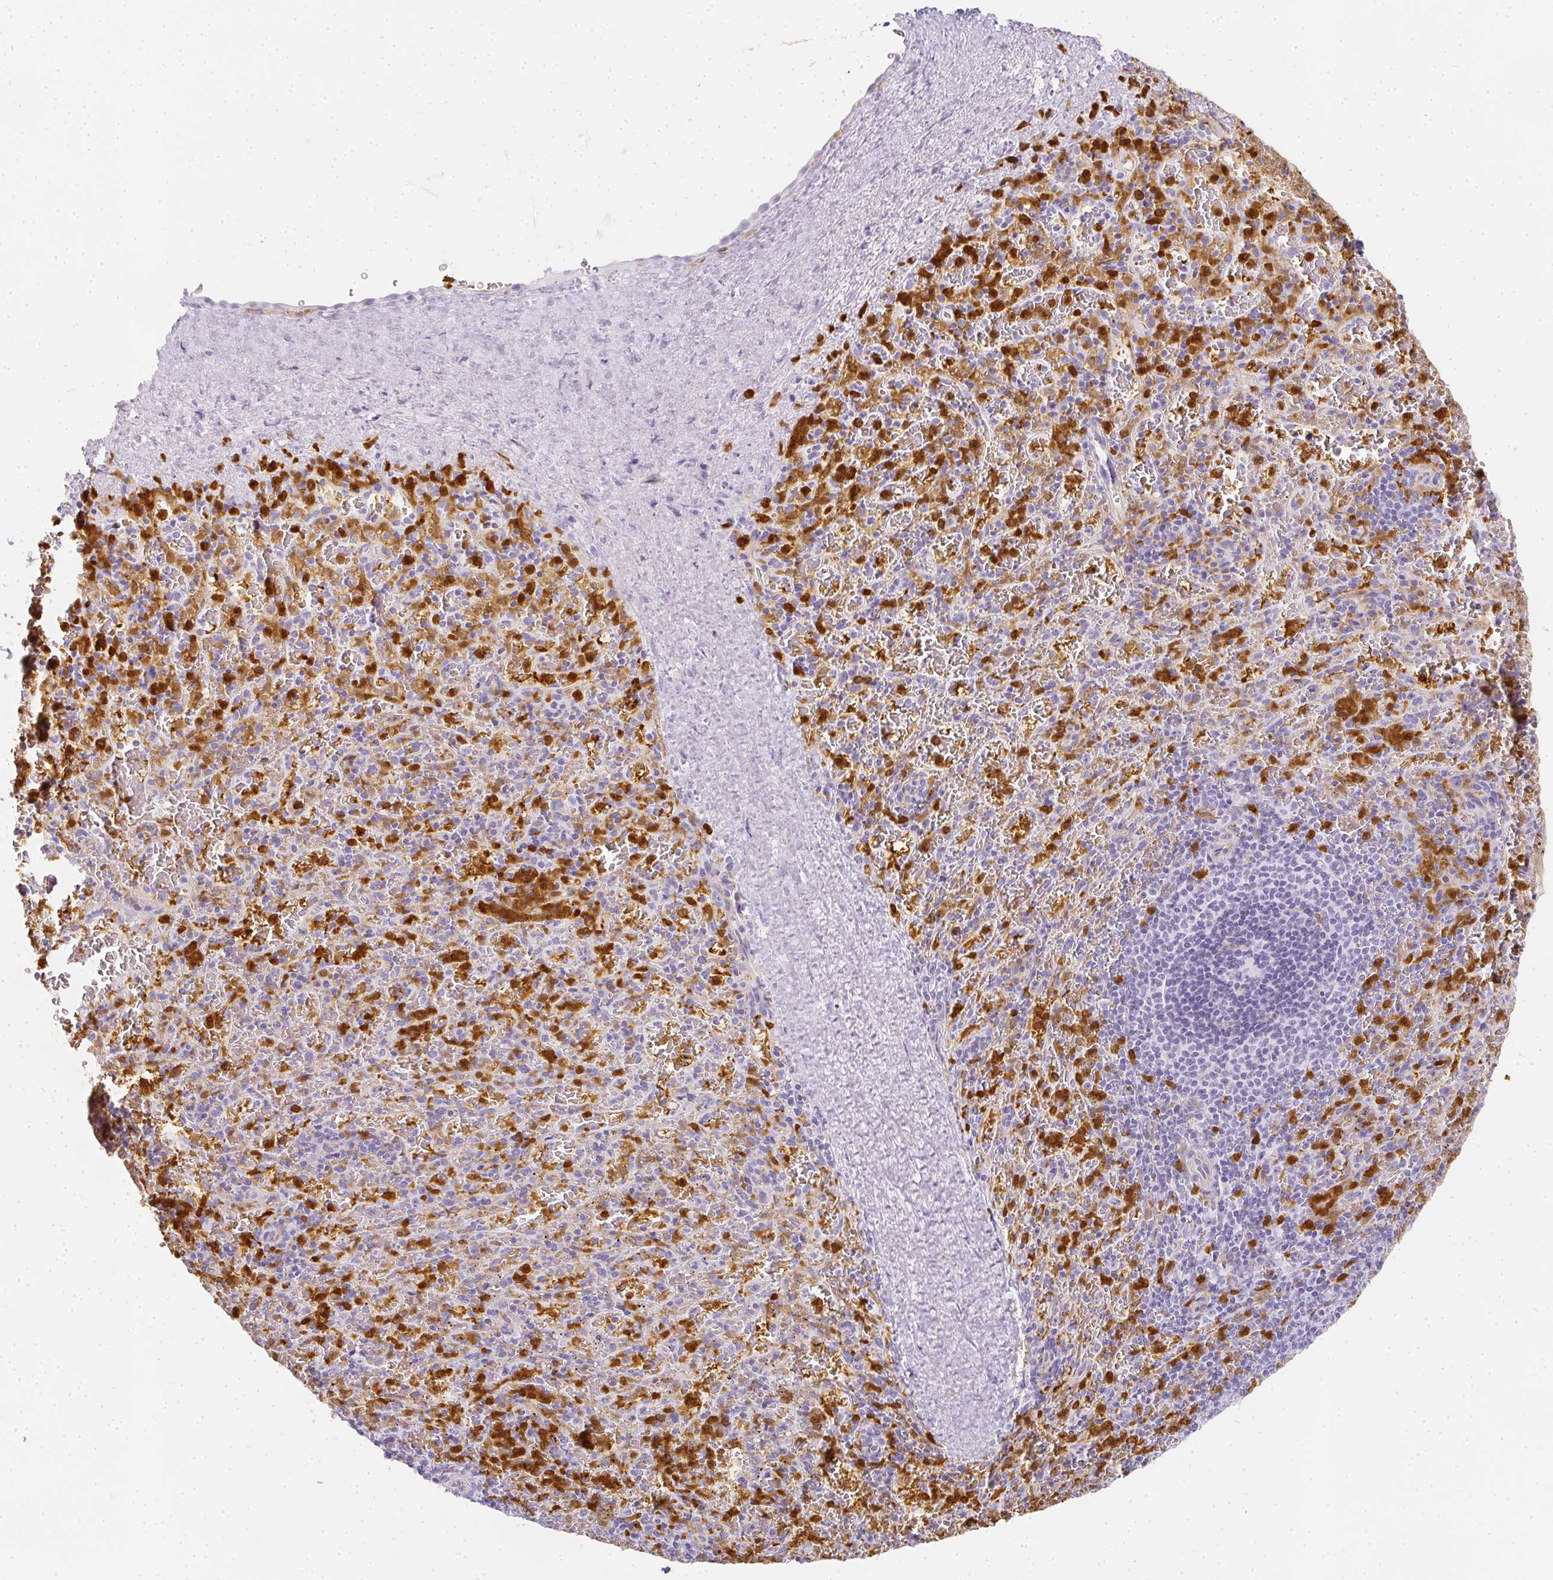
{"staining": {"intensity": "strong", "quantity": "25%-75%", "location": "cytoplasmic/membranous"}, "tissue": "spleen", "cell_type": "Cells in red pulp", "image_type": "normal", "snomed": [{"axis": "morphology", "description": "Normal tissue, NOS"}, {"axis": "topography", "description": "Spleen"}], "caption": "Immunohistochemistry of benign human spleen shows high levels of strong cytoplasmic/membranous positivity in approximately 25%-75% of cells in red pulp. (DAB (3,3'-diaminobenzidine) IHC, brown staining for protein, blue staining for nuclei).", "gene": "HK3", "patient": {"sex": "male", "age": 57}}